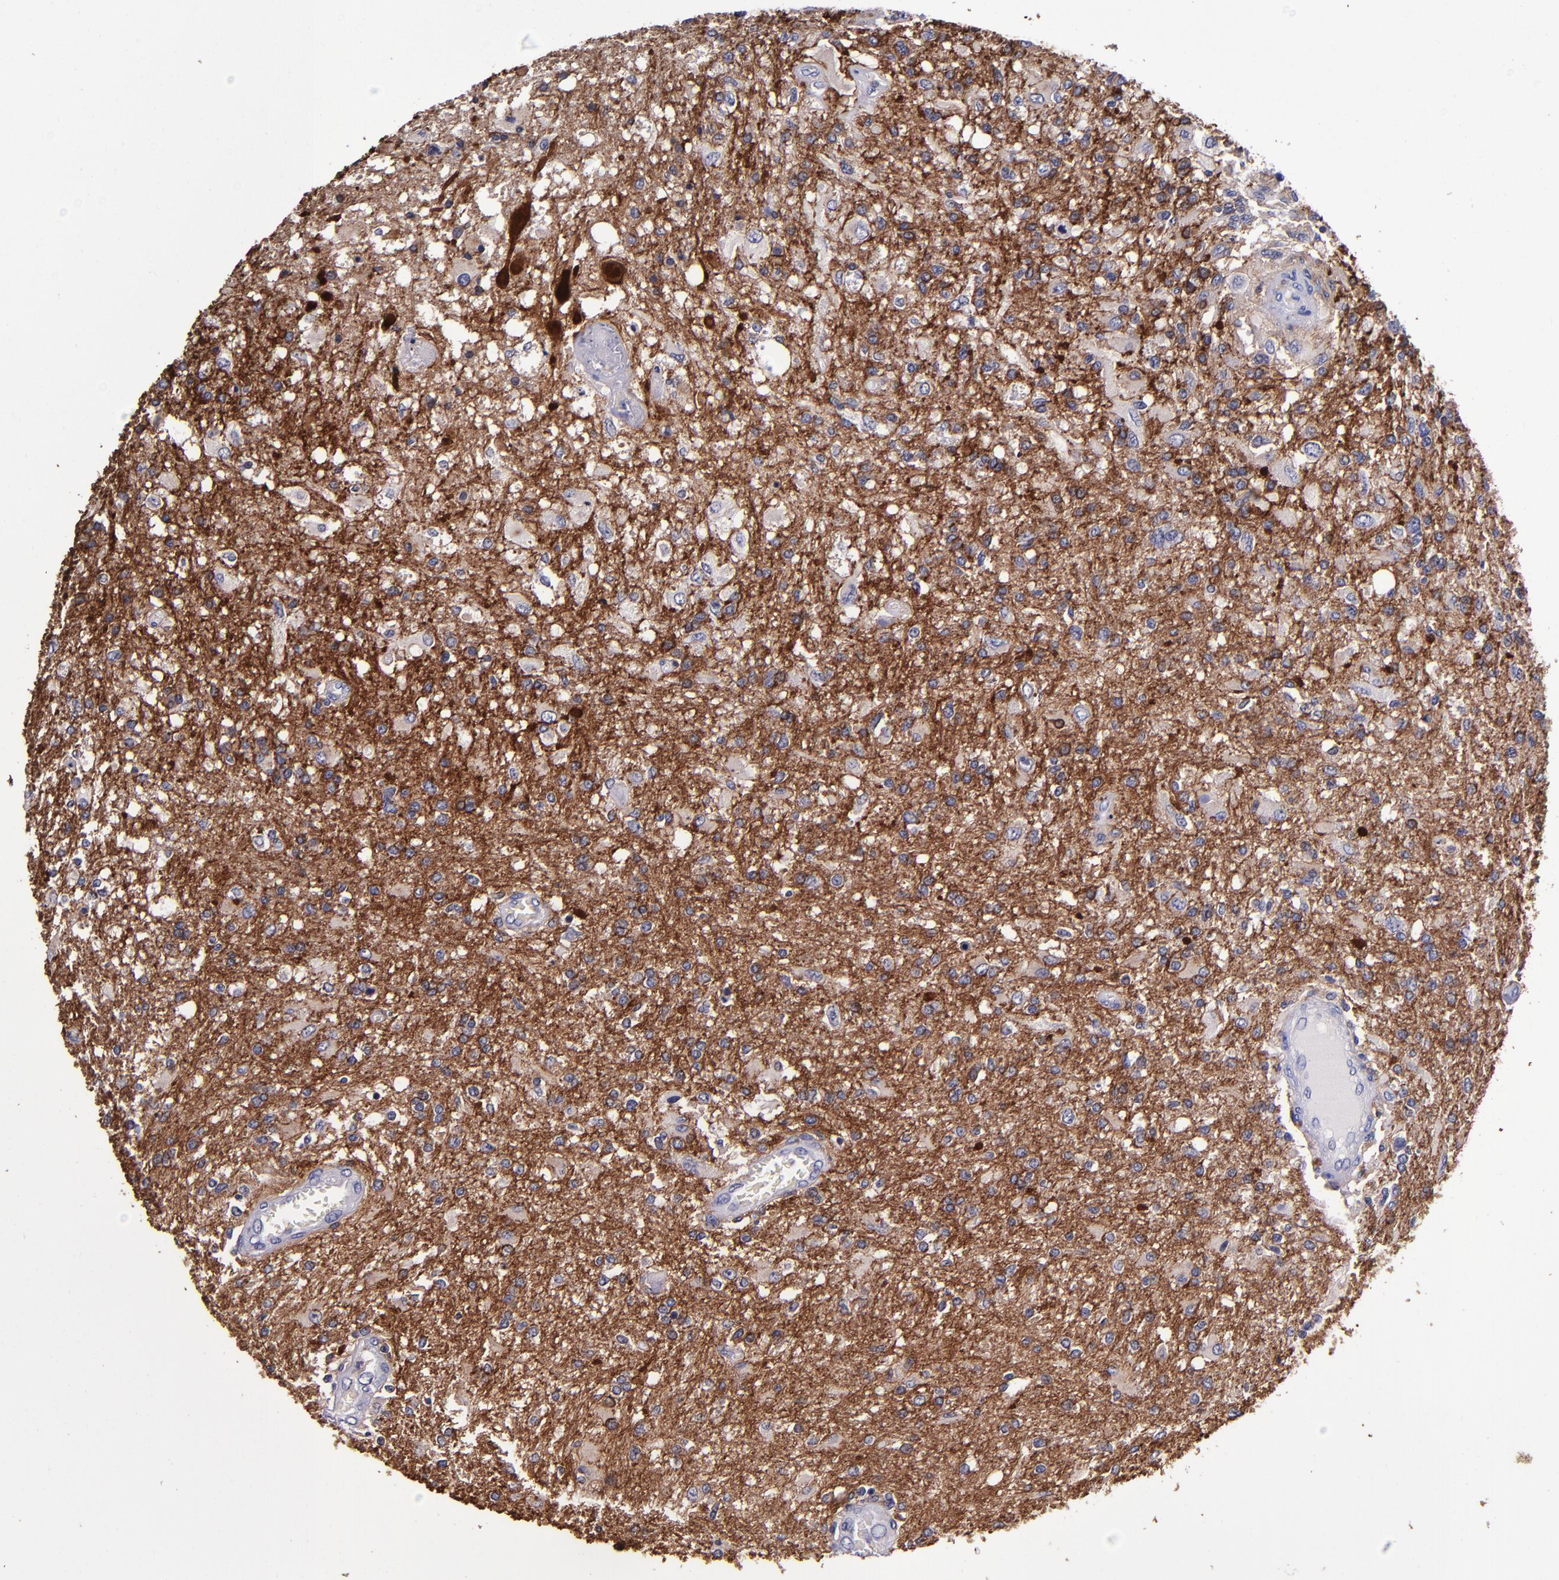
{"staining": {"intensity": "strong", "quantity": "25%-75%", "location": "cytoplasmic/membranous"}, "tissue": "glioma", "cell_type": "Tumor cells", "image_type": "cancer", "snomed": [{"axis": "morphology", "description": "Glioma, malignant, High grade"}, {"axis": "topography", "description": "Cerebral cortex"}], "caption": "IHC (DAB (3,3'-diaminobenzidine)) staining of malignant glioma (high-grade) reveals strong cytoplasmic/membranous protein positivity in approximately 25%-75% of tumor cells.", "gene": "SIRPA", "patient": {"sex": "male", "age": 79}}